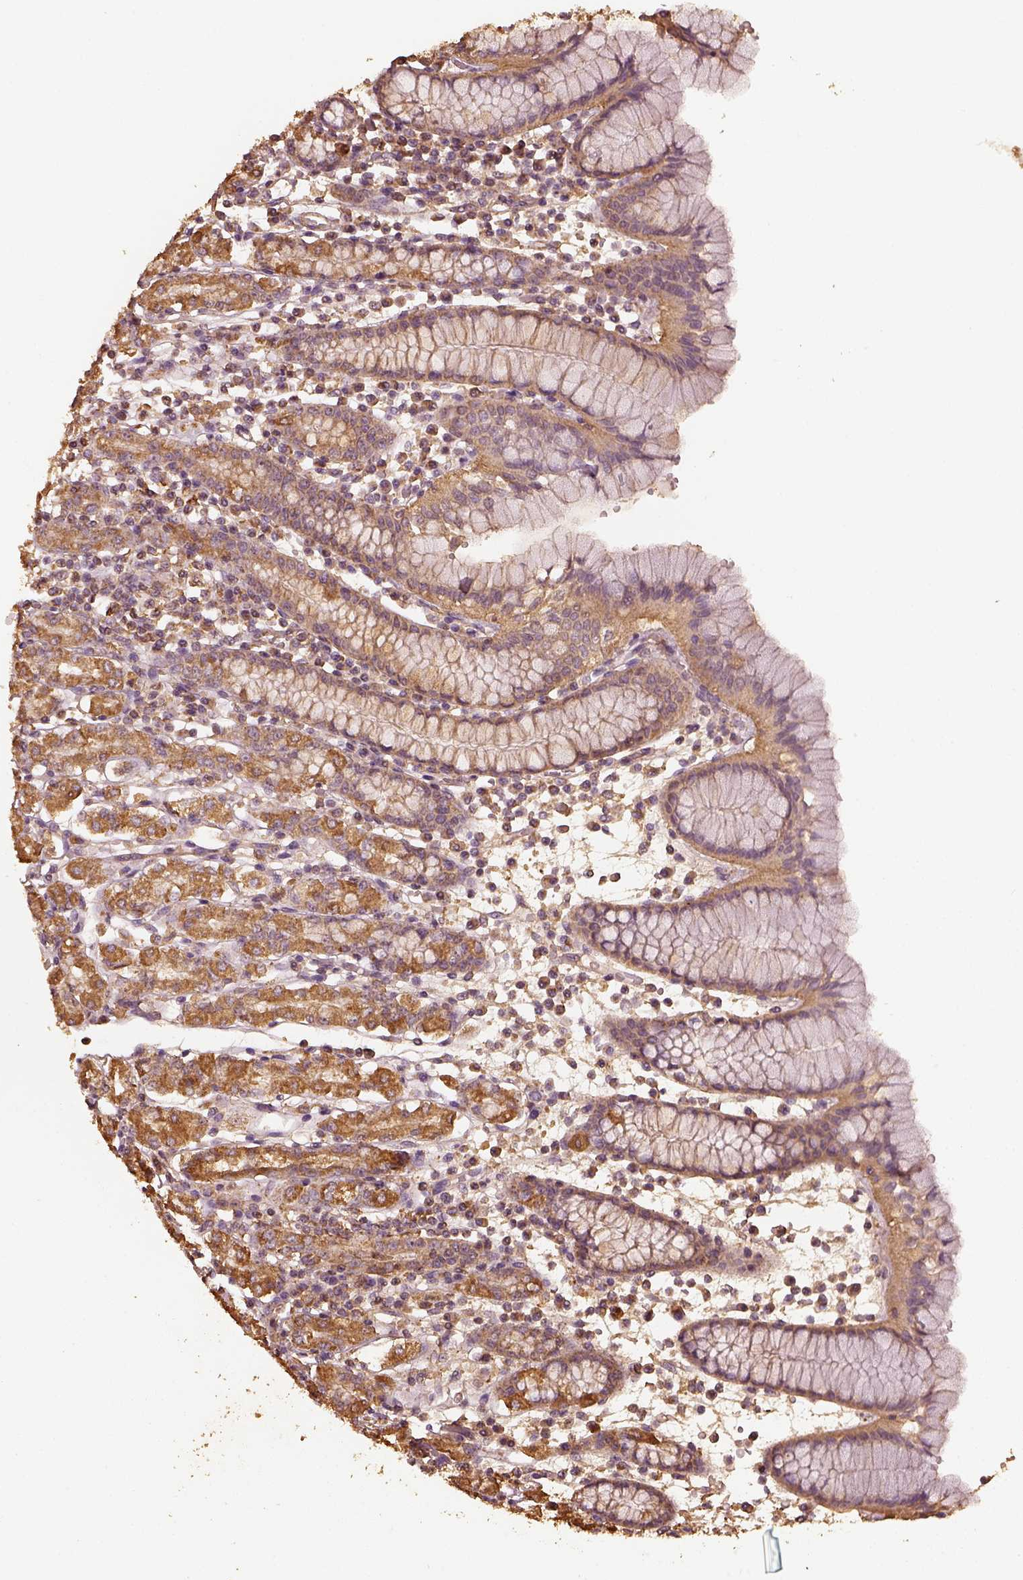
{"staining": {"intensity": "moderate", "quantity": ">75%", "location": "cytoplasmic/membranous"}, "tissue": "stomach", "cell_type": "Glandular cells", "image_type": "normal", "snomed": [{"axis": "morphology", "description": "Normal tissue, NOS"}, {"axis": "topography", "description": "Stomach, upper"}, {"axis": "topography", "description": "Stomach"}], "caption": "Brown immunohistochemical staining in unremarkable stomach displays moderate cytoplasmic/membranous expression in about >75% of glandular cells.", "gene": "PTGES2", "patient": {"sex": "male", "age": 62}}